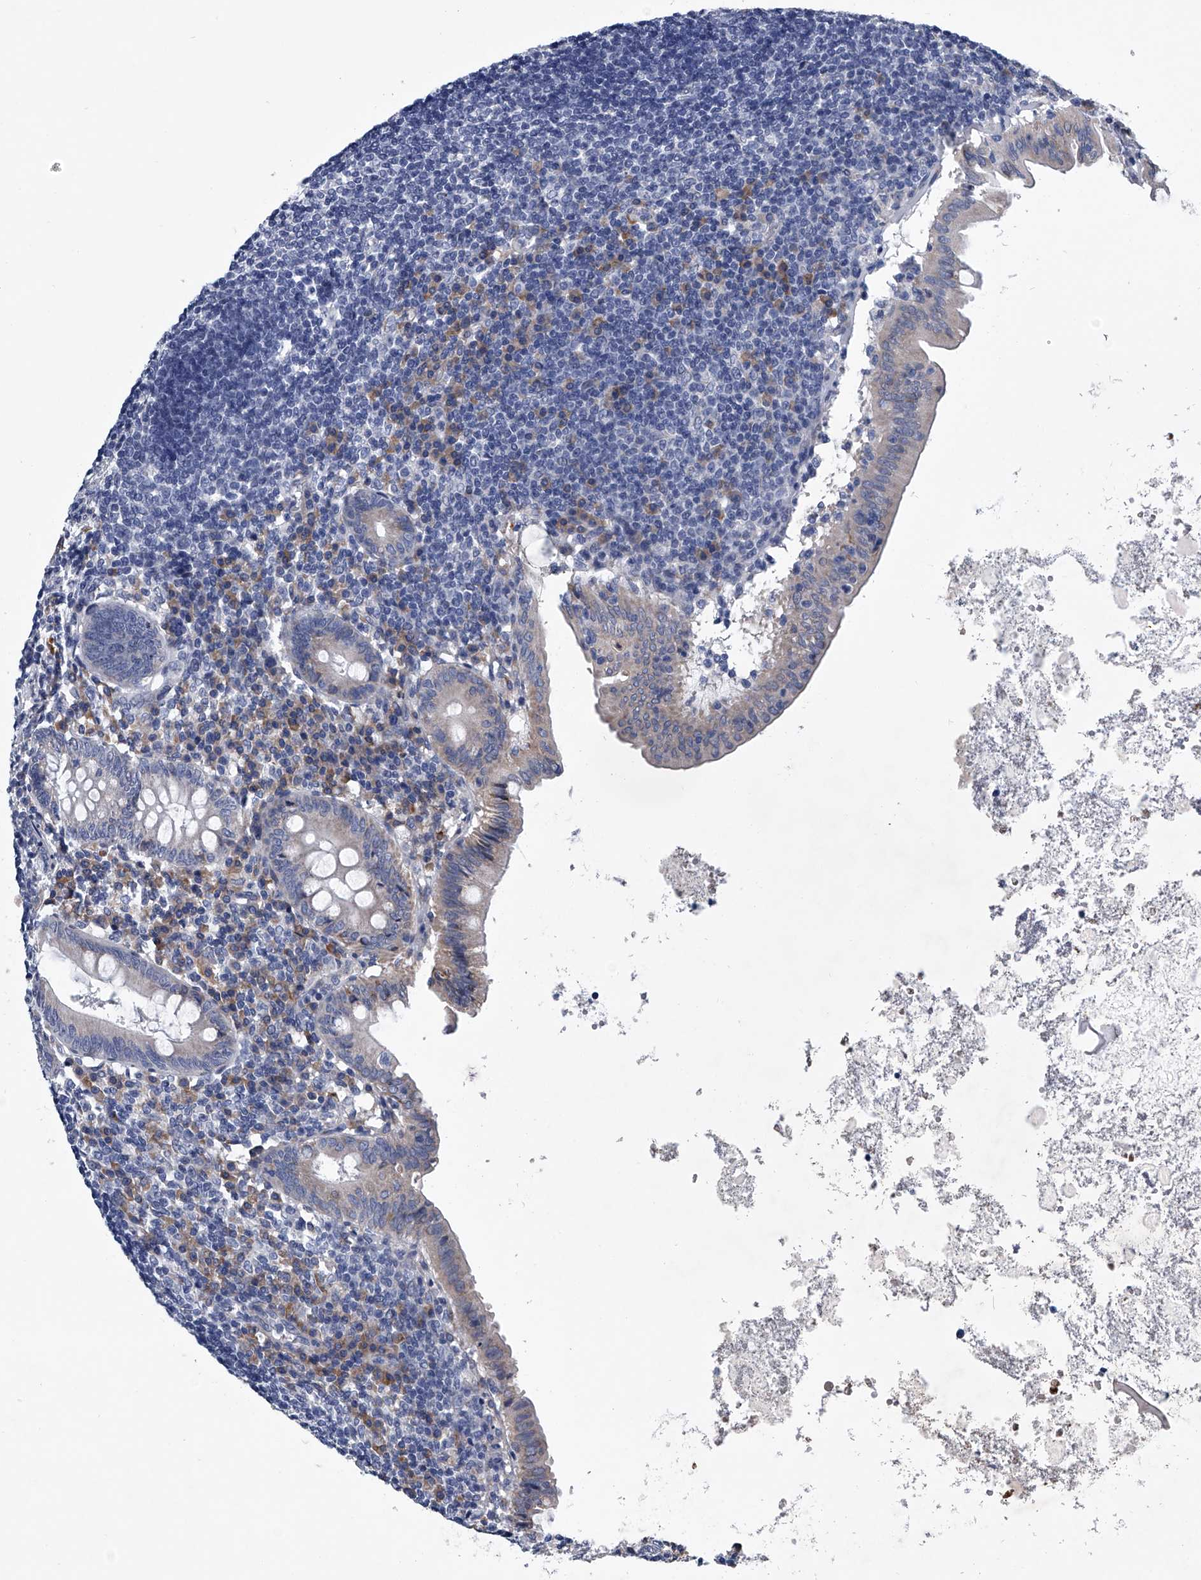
{"staining": {"intensity": "moderate", "quantity": "<25%", "location": "cytoplasmic/membranous"}, "tissue": "appendix", "cell_type": "Glandular cells", "image_type": "normal", "snomed": [{"axis": "morphology", "description": "Normal tissue, NOS"}, {"axis": "topography", "description": "Appendix"}], "caption": "An image of human appendix stained for a protein exhibits moderate cytoplasmic/membranous brown staining in glandular cells. (IHC, brightfield microscopy, high magnification).", "gene": "ABCG1", "patient": {"sex": "female", "age": 54}}